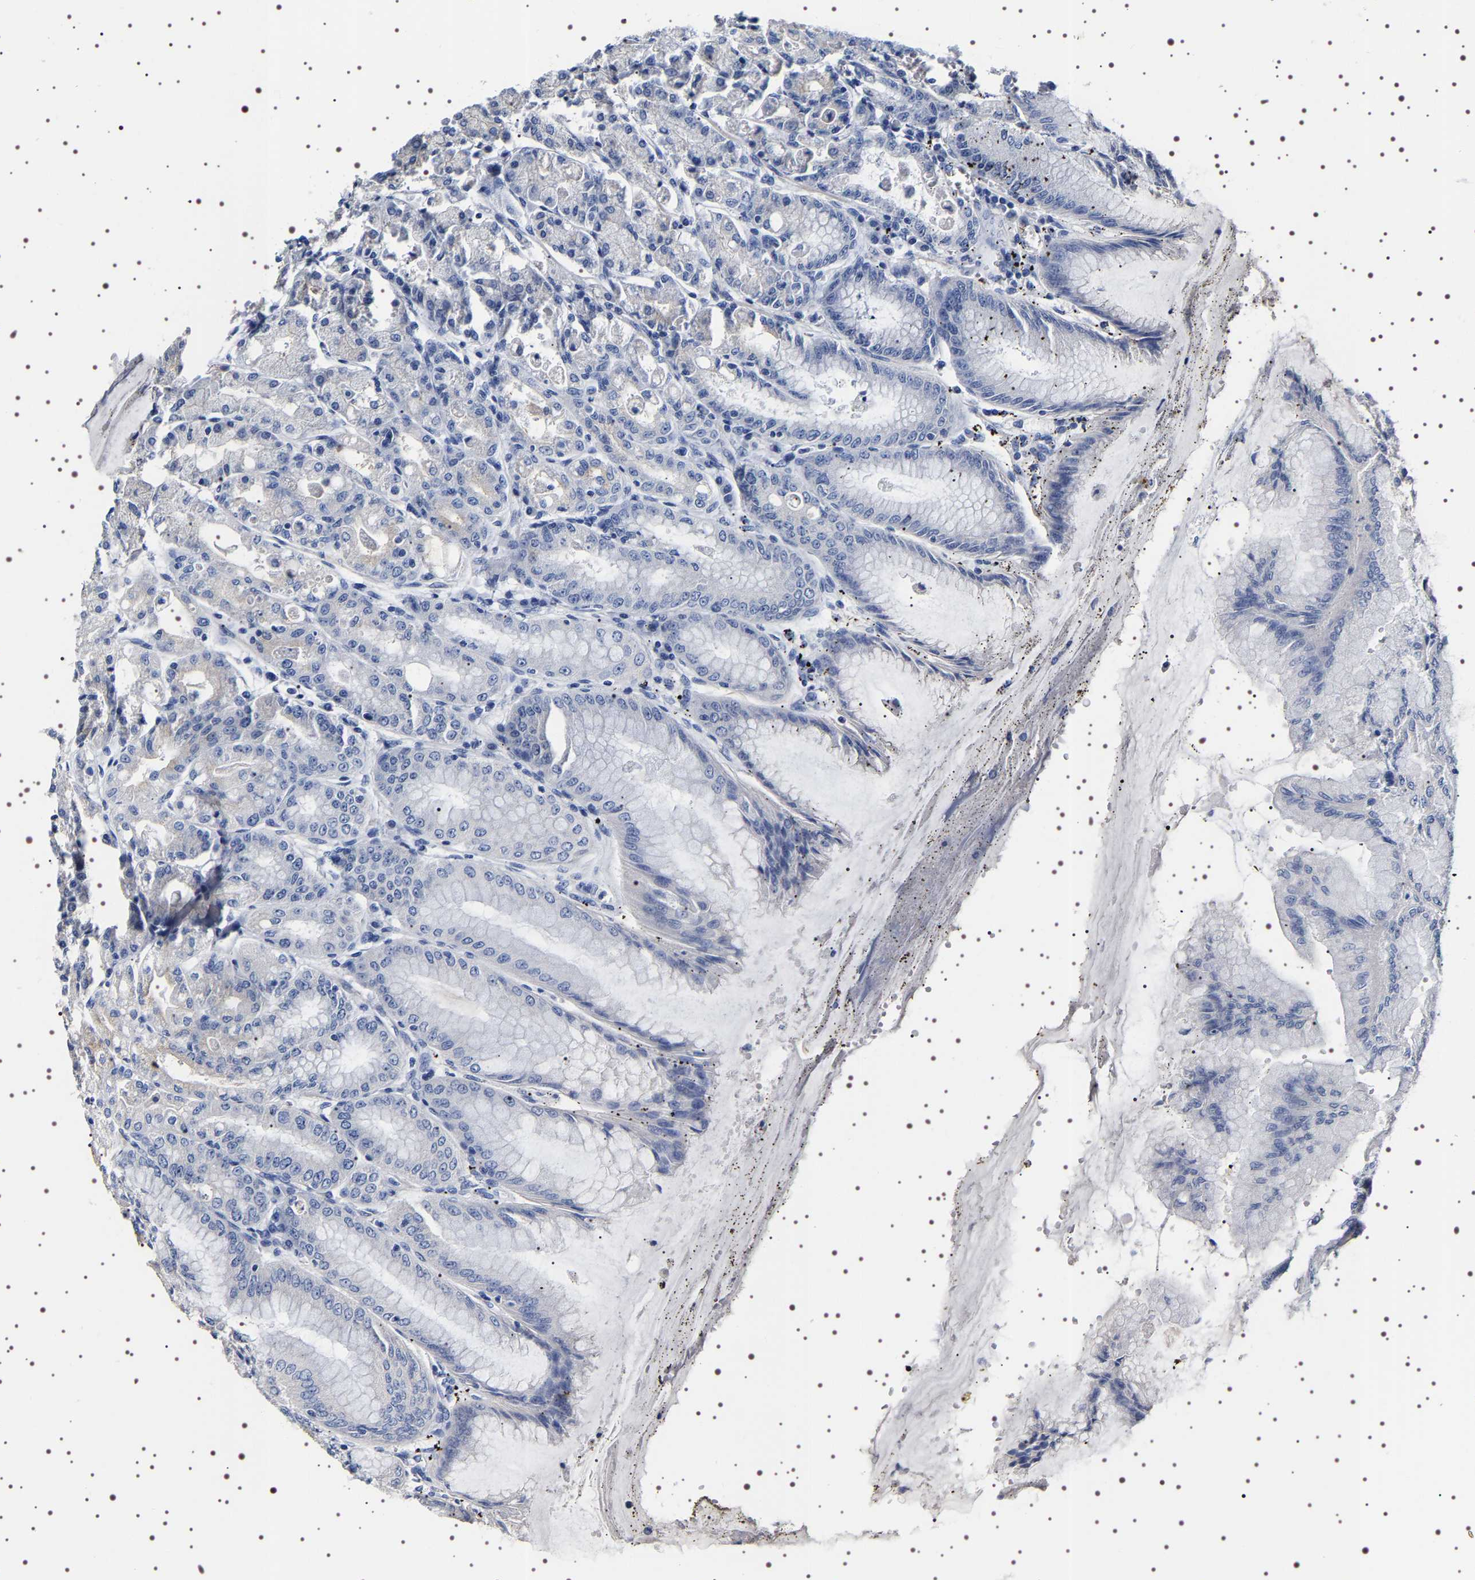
{"staining": {"intensity": "negative", "quantity": "none", "location": "none"}, "tissue": "stomach", "cell_type": "Glandular cells", "image_type": "normal", "snomed": [{"axis": "morphology", "description": "Normal tissue, NOS"}, {"axis": "topography", "description": "Stomach, lower"}], "caption": "This is a image of IHC staining of benign stomach, which shows no positivity in glandular cells. (Immunohistochemistry, brightfield microscopy, high magnification).", "gene": "UBQLN3", "patient": {"sex": "male", "age": 71}}